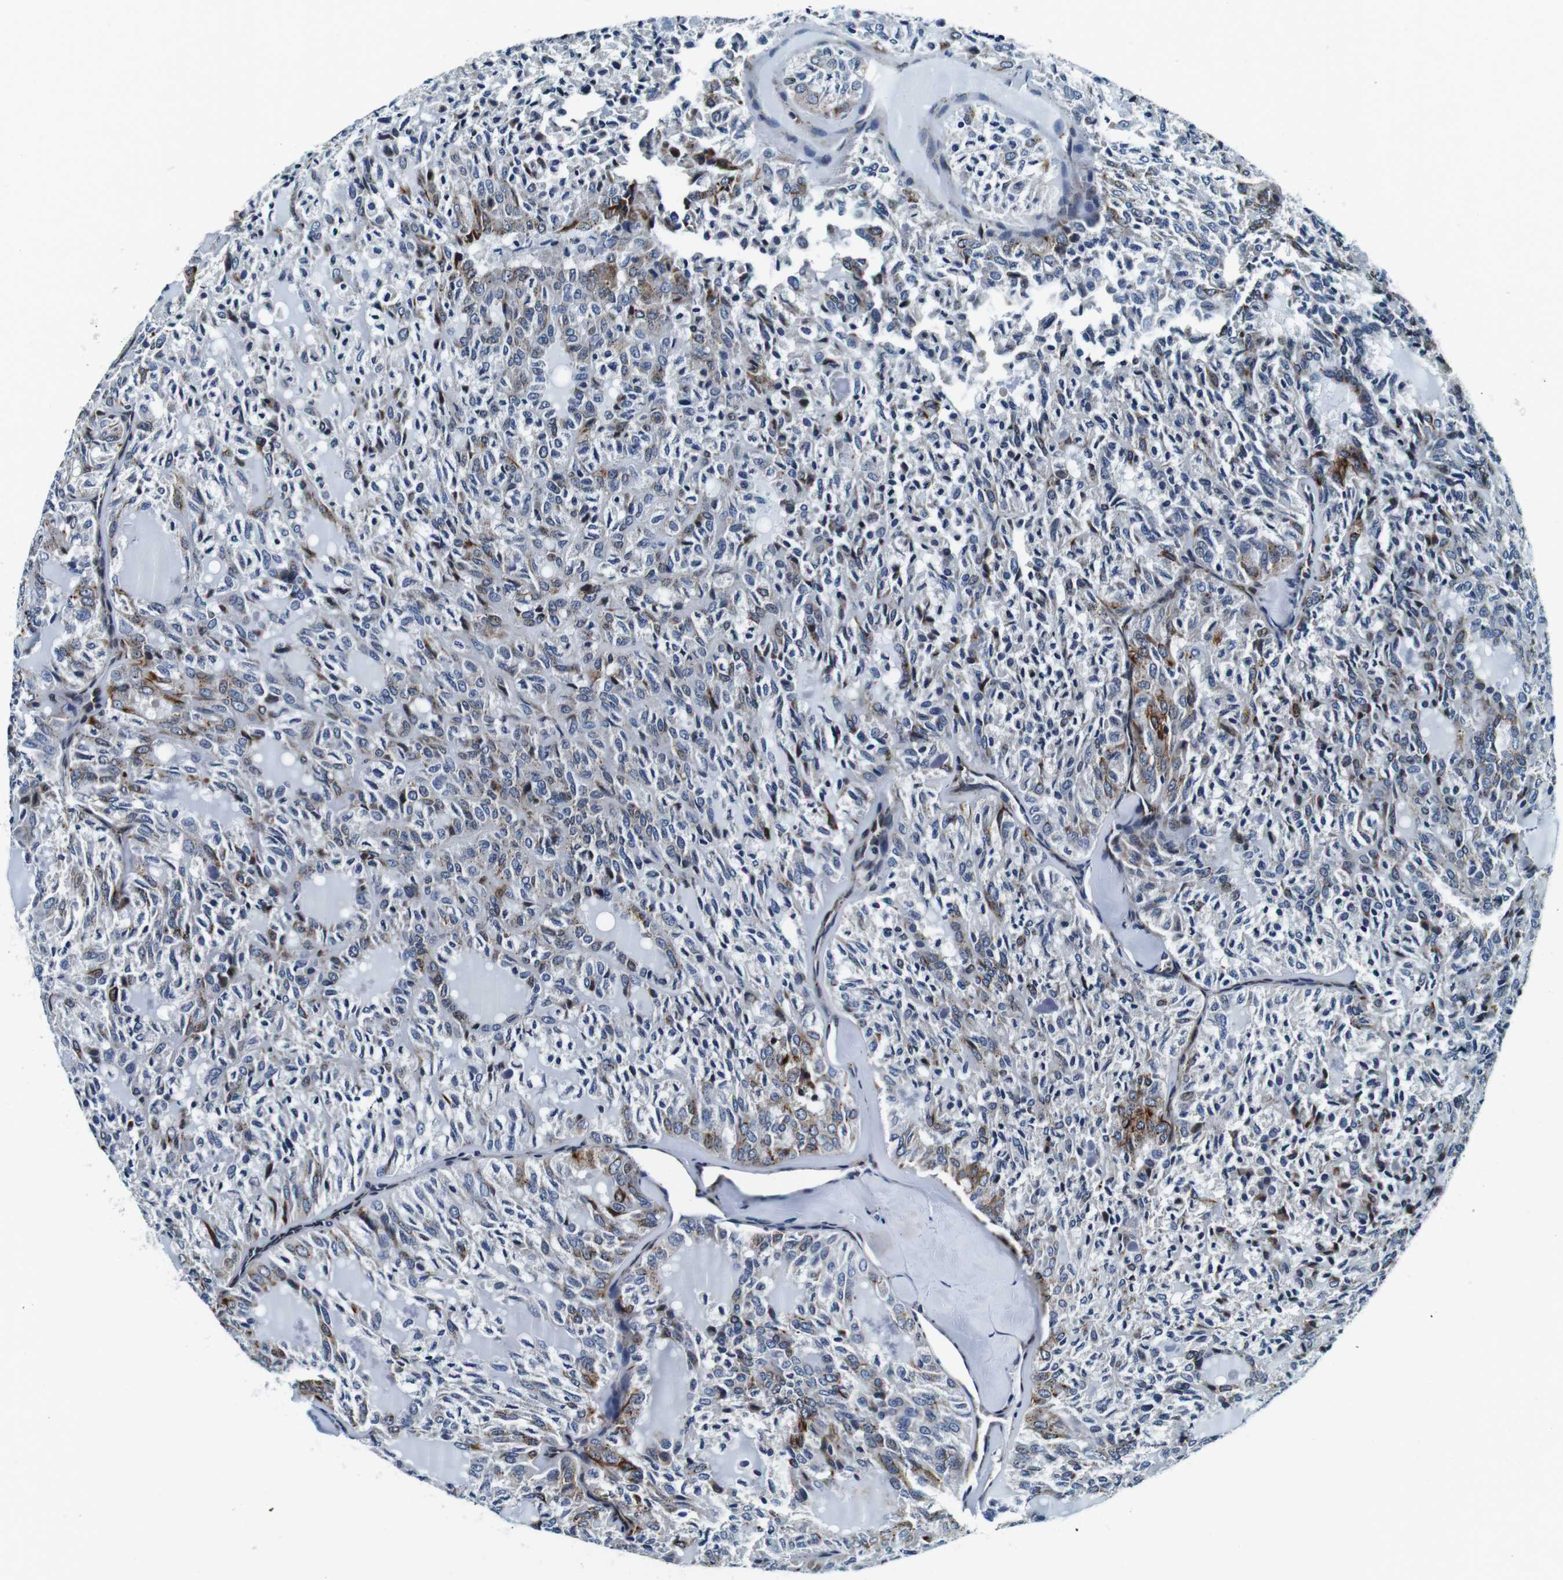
{"staining": {"intensity": "moderate", "quantity": "<25%", "location": "cytoplasmic/membranous"}, "tissue": "thyroid cancer", "cell_type": "Tumor cells", "image_type": "cancer", "snomed": [{"axis": "morphology", "description": "Follicular adenoma carcinoma, NOS"}, {"axis": "topography", "description": "Thyroid gland"}], "caption": "Immunohistochemical staining of human thyroid cancer shows low levels of moderate cytoplasmic/membranous protein positivity in approximately <25% of tumor cells. (Brightfield microscopy of DAB IHC at high magnification).", "gene": "FAR2", "patient": {"sex": "male", "age": 75}}